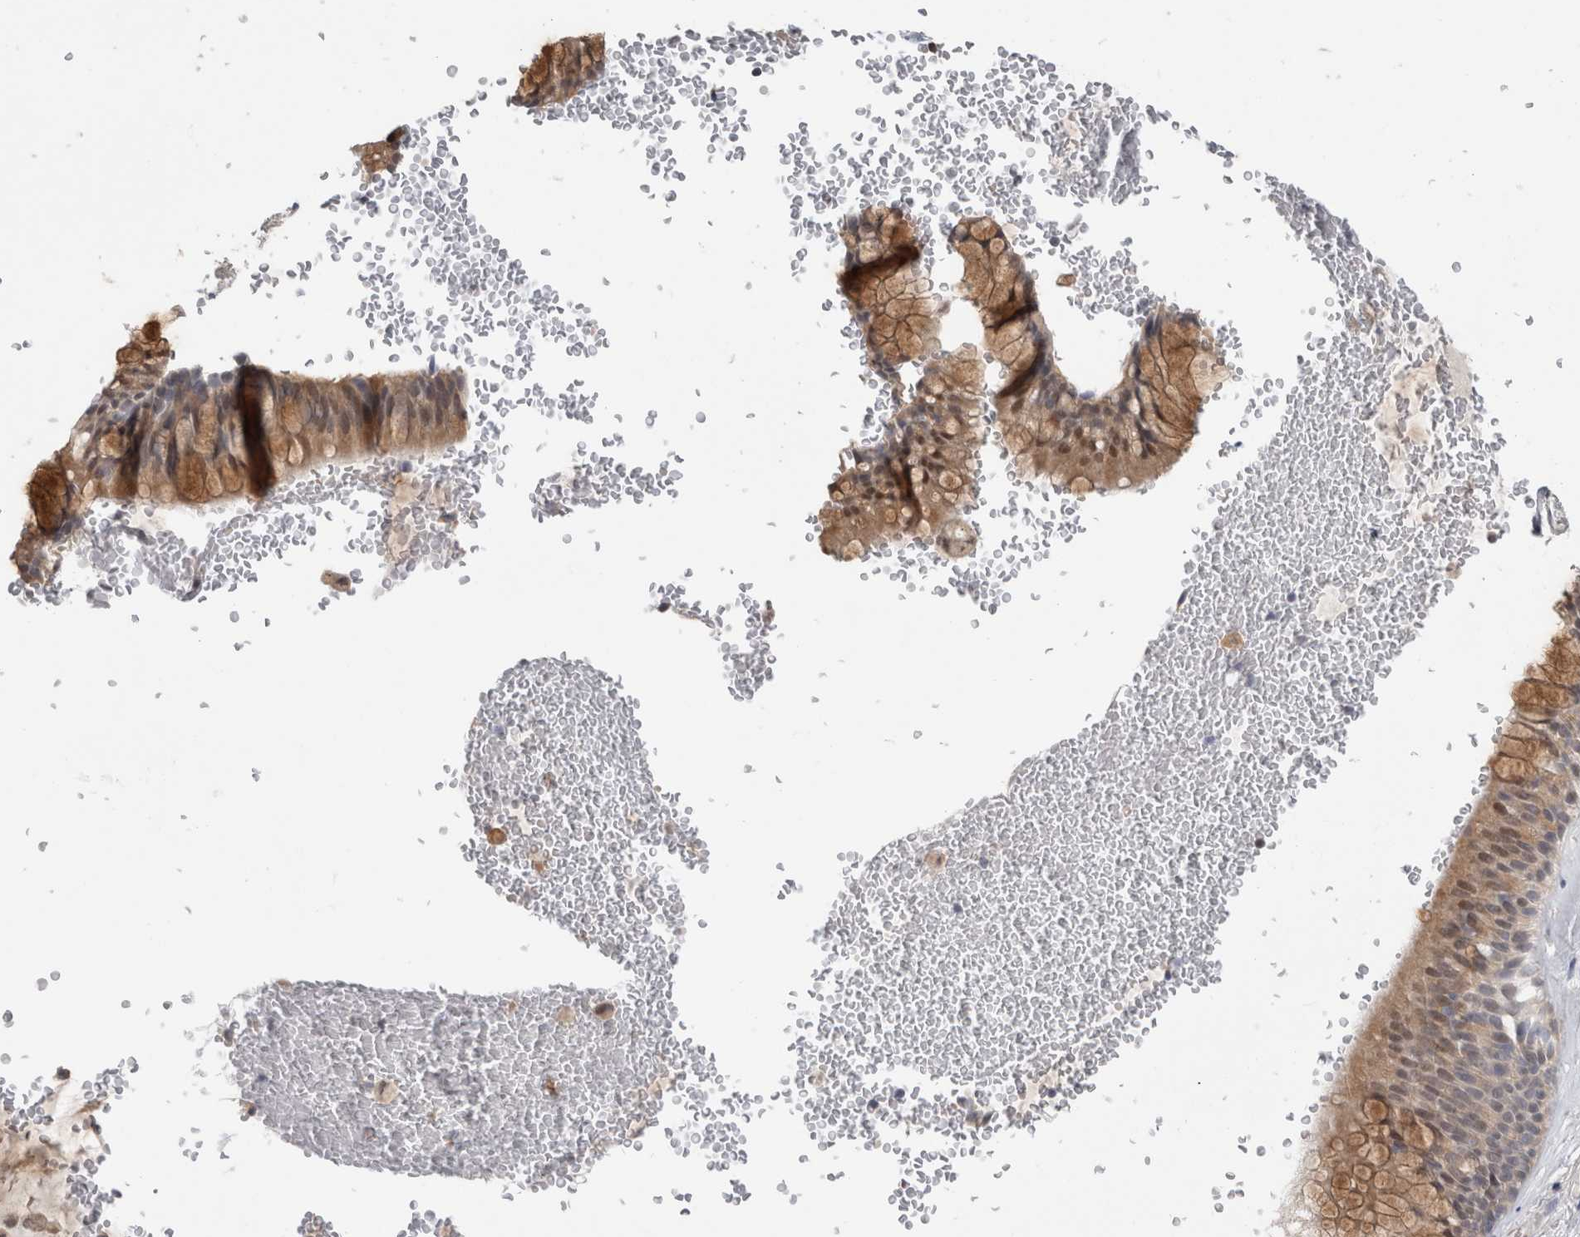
{"staining": {"intensity": "moderate", "quantity": ">75%", "location": "cytoplasmic/membranous"}, "tissue": "bronchus", "cell_type": "Respiratory epithelial cells", "image_type": "normal", "snomed": [{"axis": "morphology", "description": "Normal tissue, NOS"}, {"axis": "topography", "description": "Cartilage tissue"}, {"axis": "topography", "description": "Bronchus"}], "caption": "Immunohistochemistry of unremarkable bronchus demonstrates medium levels of moderate cytoplasmic/membranous expression in approximately >75% of respiratory epithelial cells.", "gene": "PIGP", "patient": {"sex": "female", "age": 53}}